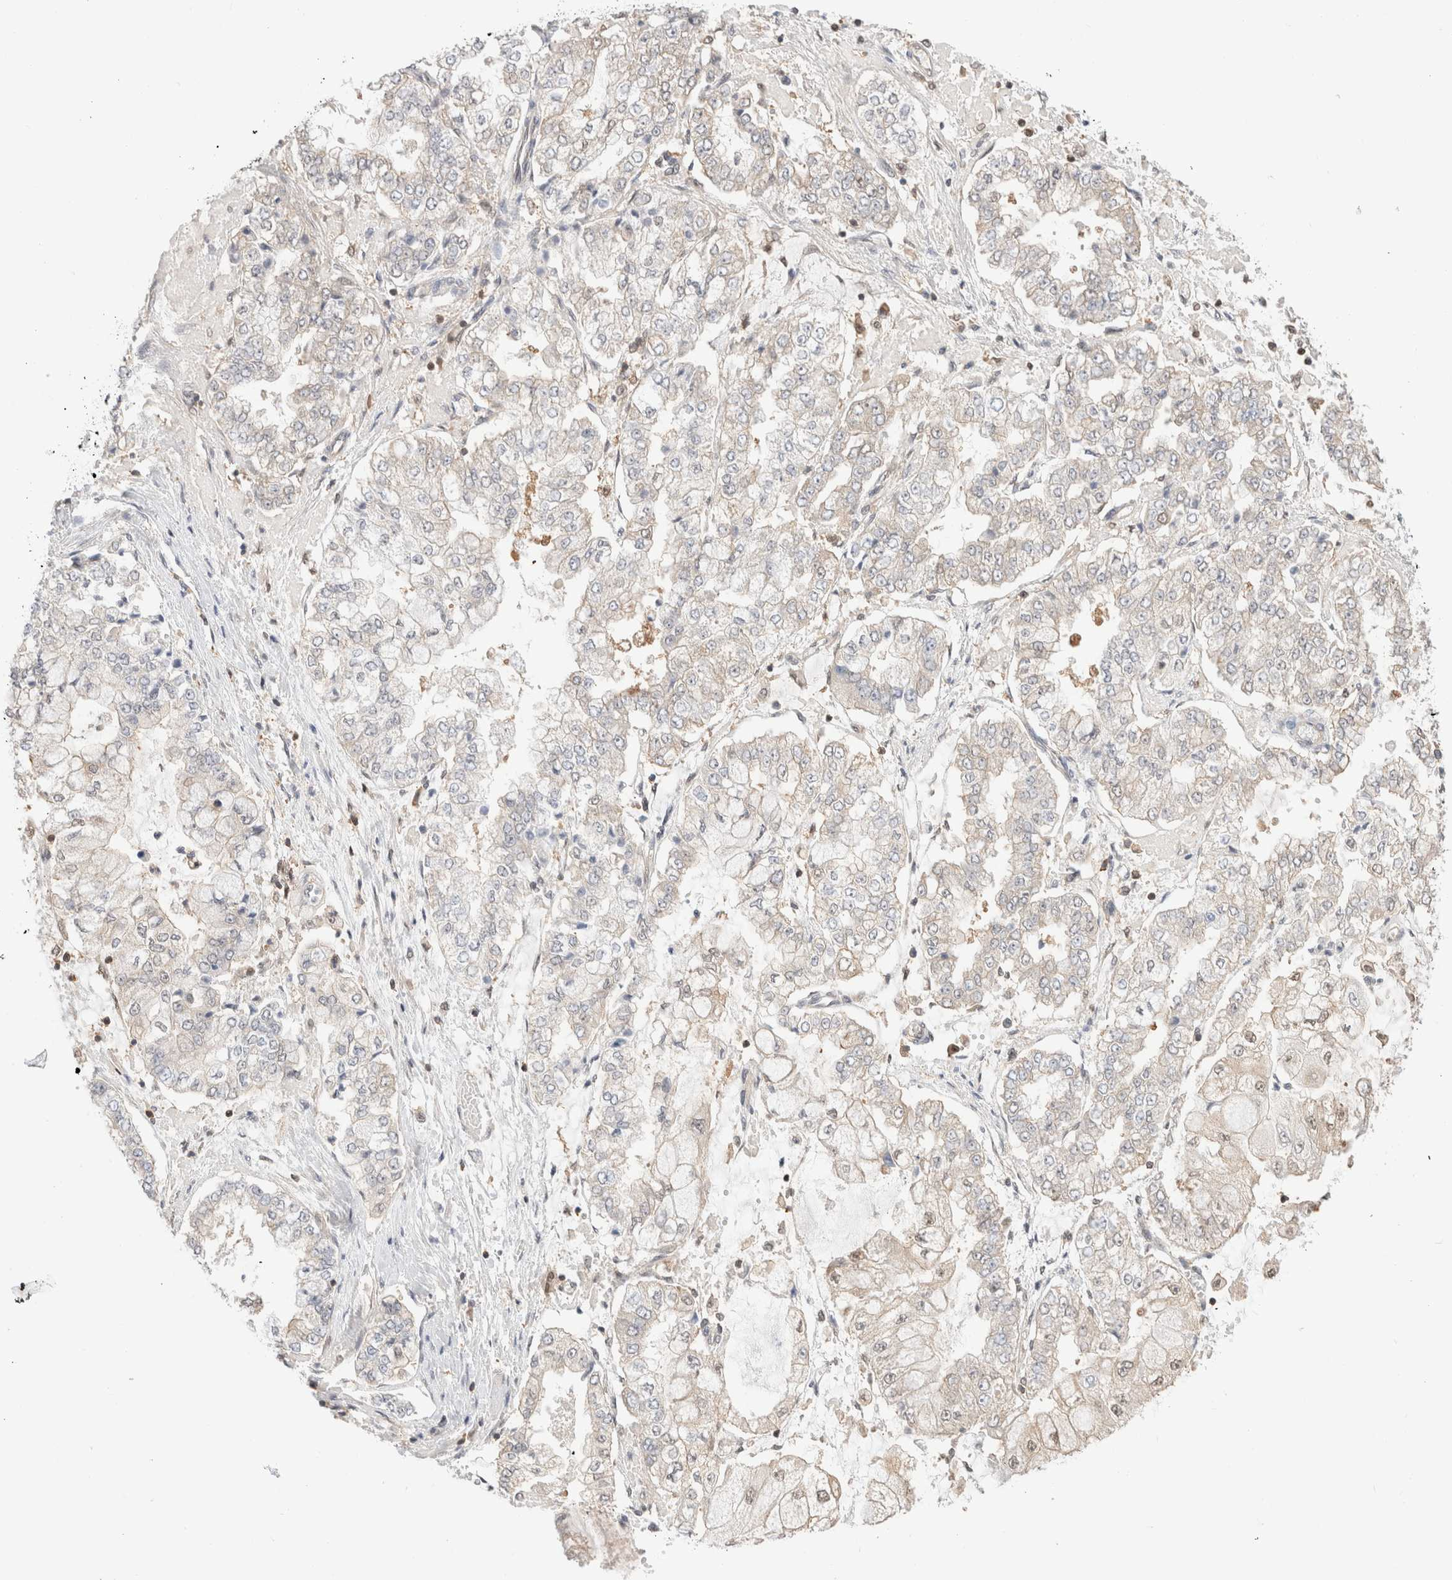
{"staining": {"intensity": "weak", "quantity": "<25%", "location": "cytoplasmic/membranous"}, "tissue": "stomach cancer", "cell_type": "Tumor cells", "image_type": "cancer", "snomed": [{"axis": "morphology", "description": "Adenocarcinoma, NOS"}, {"axis": "topography", "description": "Stomach"}], "caption": "This histopathology image is of stomach cancer stained with immunohistochemistry (IHC) to label a protein in brown with the nuclei are counter-stained blue. There is no positivity in tumor cells.", "gene": "C17orf97", "patient": {"sex": "male", "age": 76}}